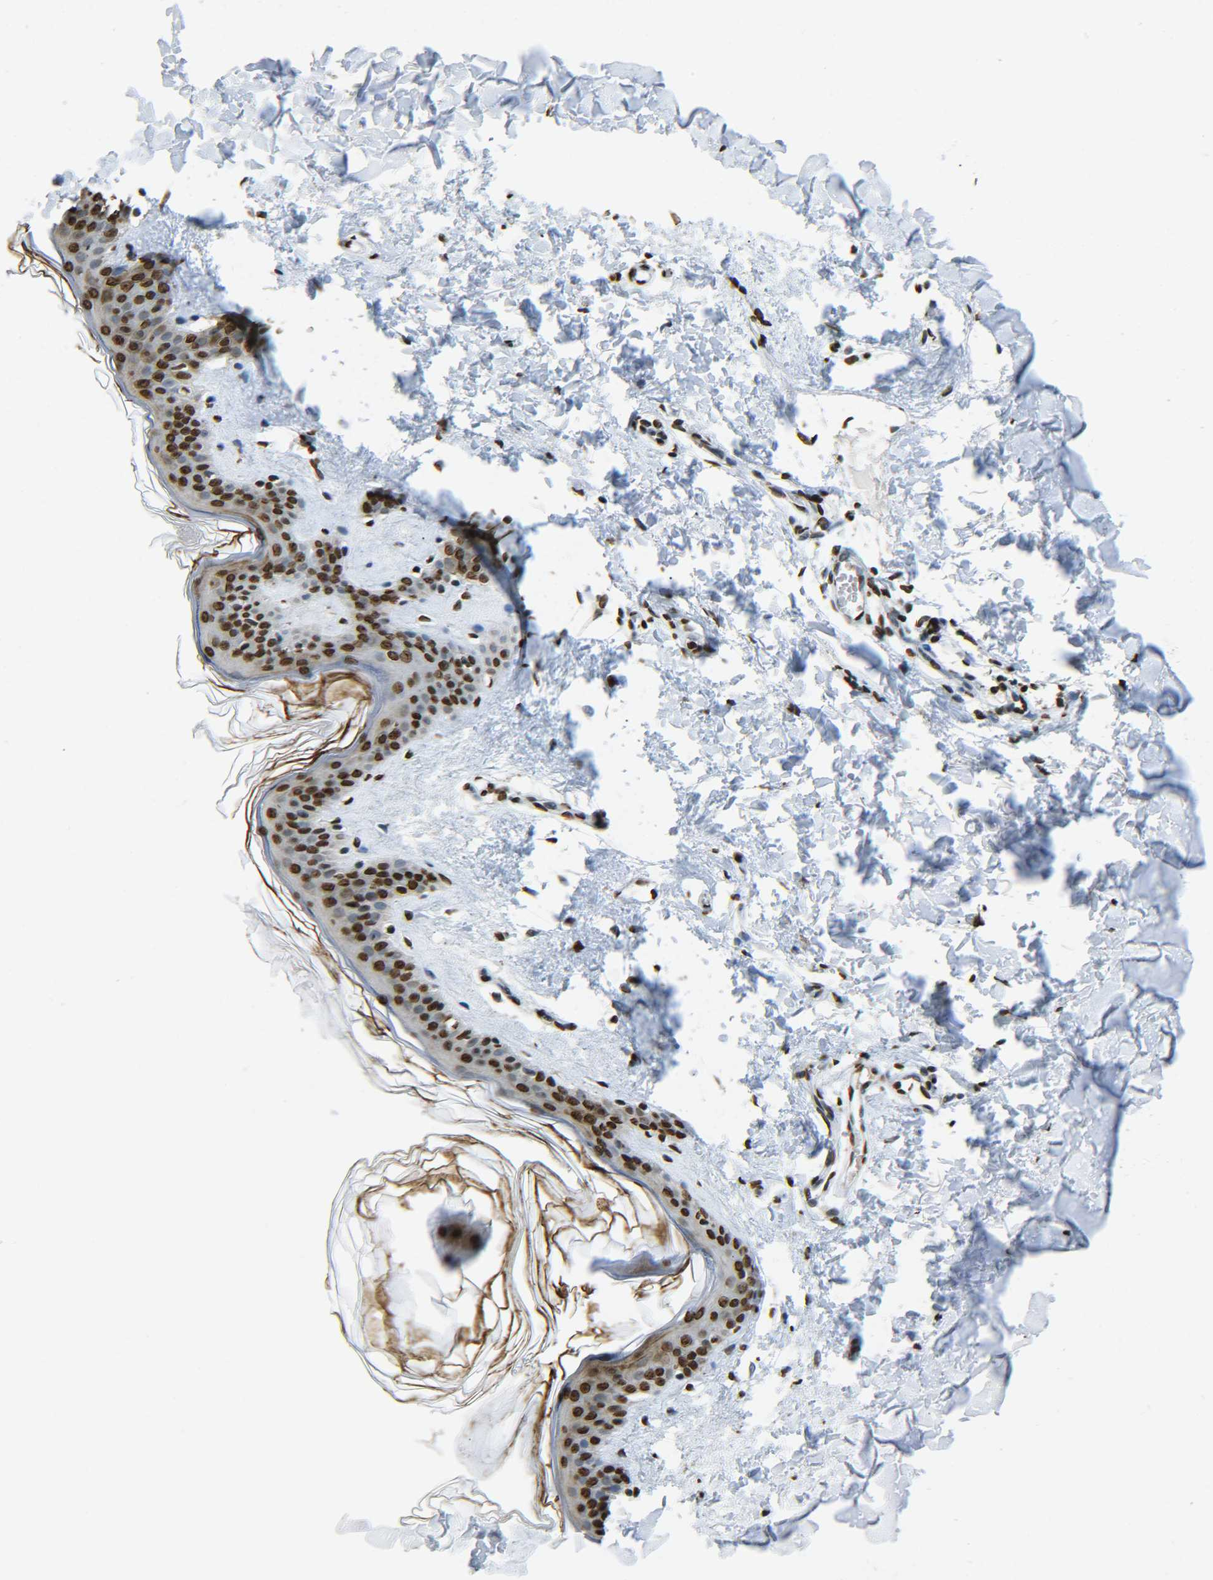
{"staining": {"intensity": "strong", "quantity": ">75%", "location": "nuclear"}, "tissue": "skin", "cell_type": "Fibroblasts", "image_type": "normal", "snomed": [{"axis": "morphology", "description": "Normal tissue, NOS"}, {"axis": "topography", "description": "Skin"}], "caption": "Fibroblasts reveal high levels of strong nuclear positivity in approximately >75% of cells in normal human skin.", "gene": "H4C16", "patient": {"sex": "female", "age": 41}}